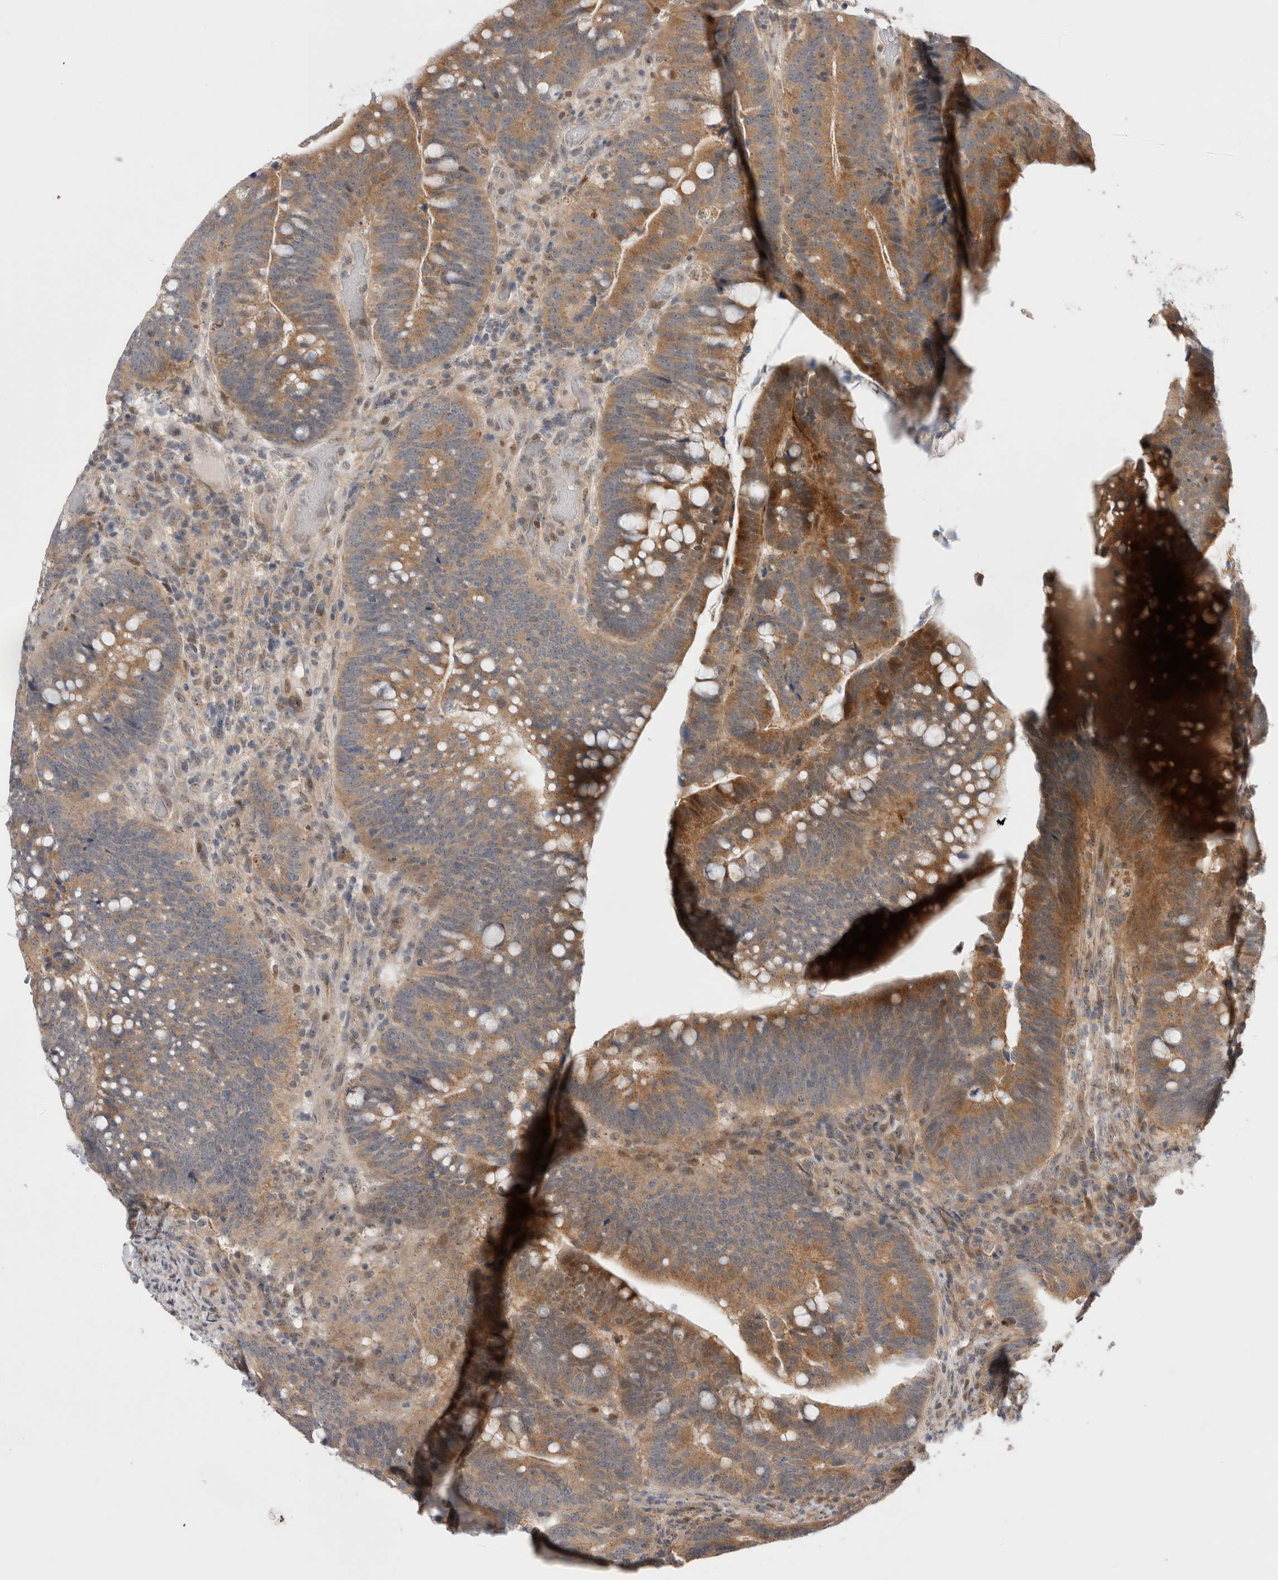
{"staining": {"intensity": "moderate", "quantity": ">75%", "location": "cytoplasmic/membranous"}, "tissue": "colorectal cancer", "cell_type": "Tumor cells", "image_type": "cancer", "snomed": [{"axis": "morphology", "description": "Normal tissue, NOS"}, {"axis": "morphology", "description": "Adenocarcinoma, NOS"}, {"axis": "topography", "description": "Colon"}], "caption": "Moderate cytoplasmic/membranous positivity for a protein is seen in about >75% of tumor cells of adenocarcinoma (colorectal) using immunohistochemistry.", "gene": "SLC29A1", "patient": {"sex": "female", "age": 66}}